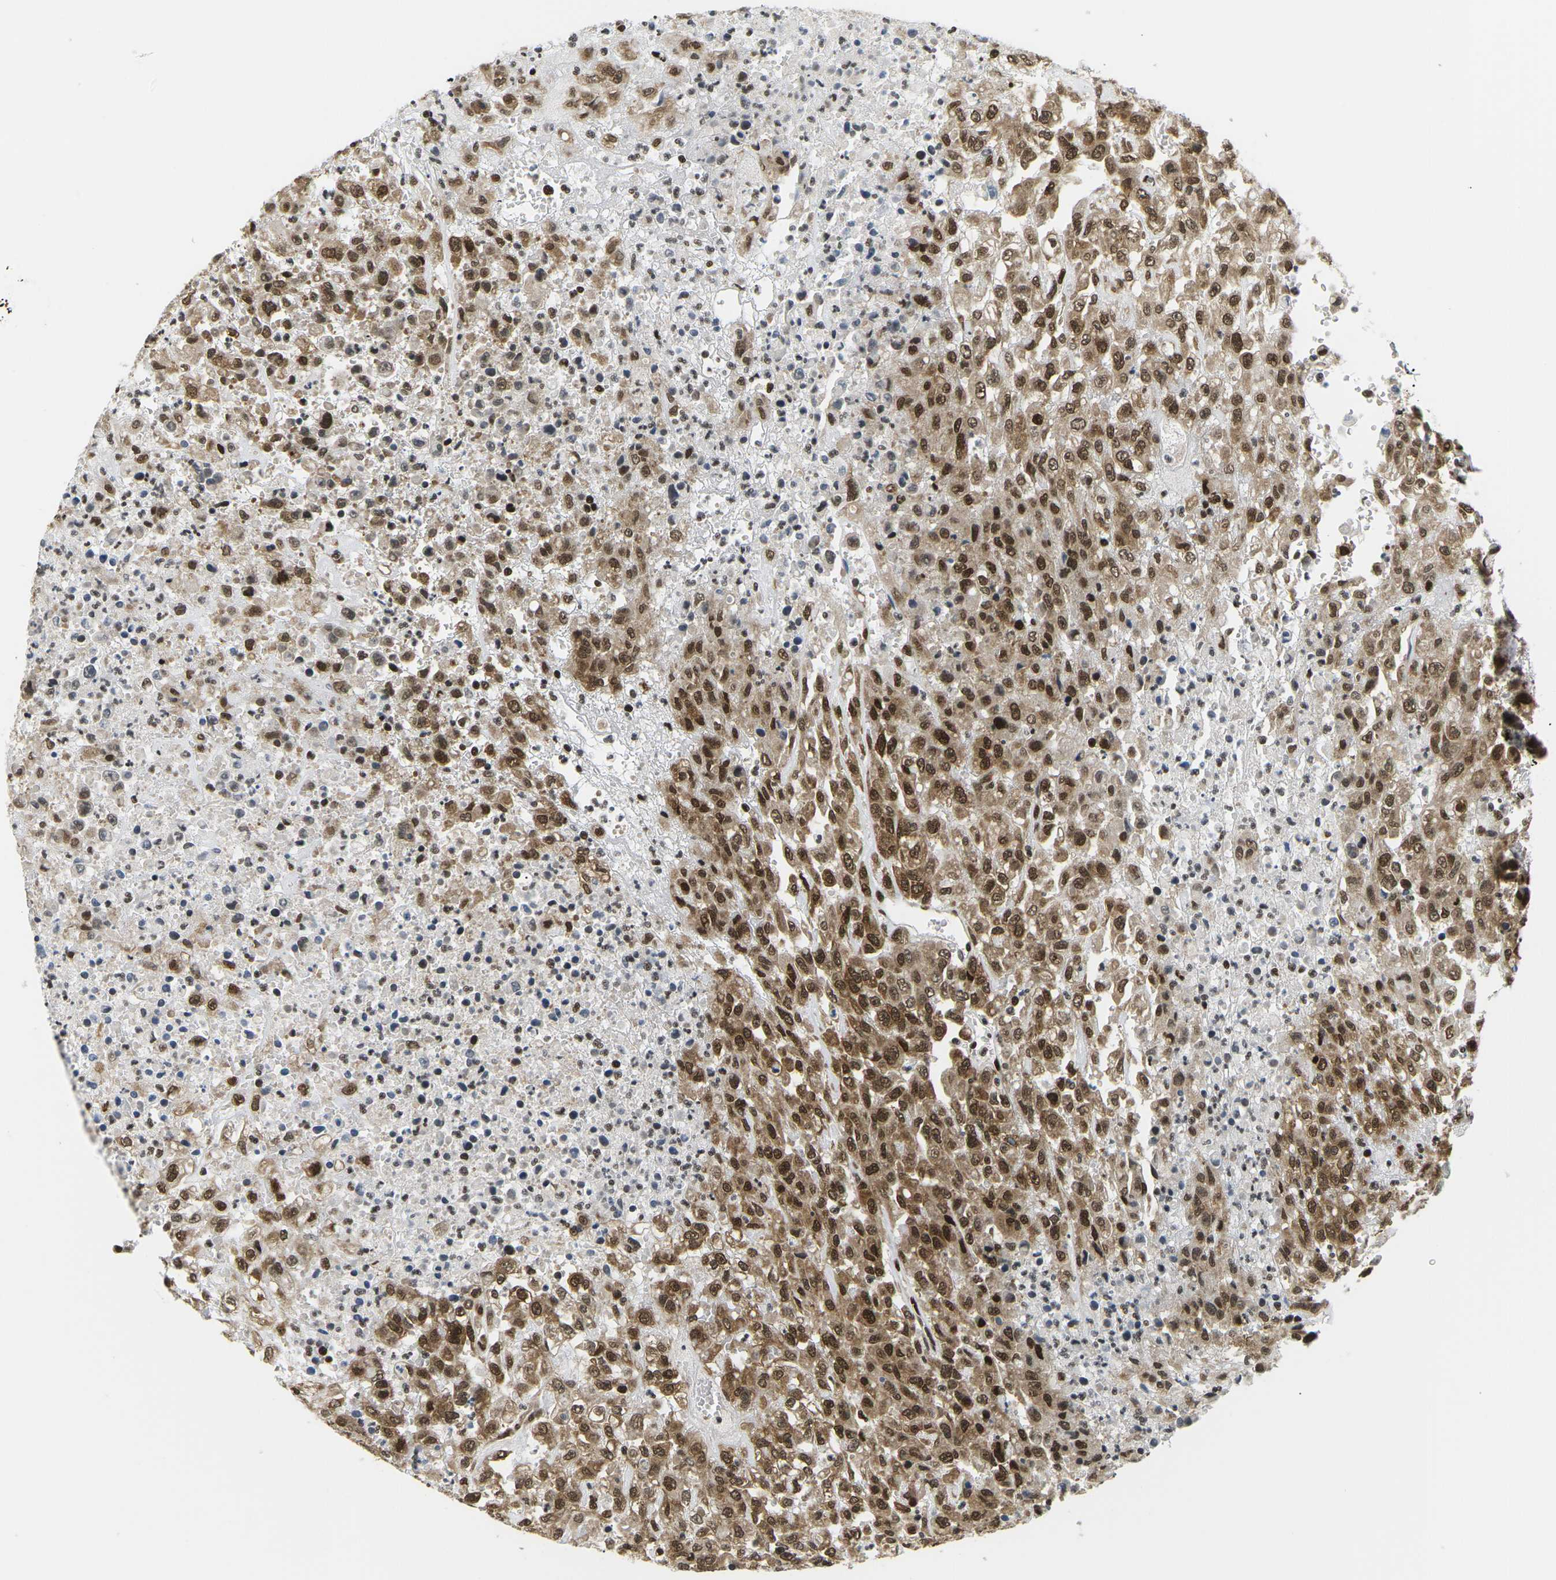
{"staining": {"intensity": "strong", "quantity": ">75%", "location": "cytoplasmic/membranous,nuclear"}, "tissue": "urothelial cancer", "cell_type": "Tumor cells", "image_type": "cancer", "snomed": [{"axis": "morphology", "description": "Urothelial carcinoma, High grade"}, {"axis": "topography", "description": "Urinary bladder"}], "caption": "Strong cytoplasmic/membranous and nuclear staining is present in about >75% of tumor cells in high-grade urothelial carcinoma. (Stains: DAB (3,3'-diaminobenzidine) in brown, nuclei in blue, Microscopy: brightfield microscopy at high magnification).", "gene": "CELF1", "patient": {"sex": "male", "age": 46}}